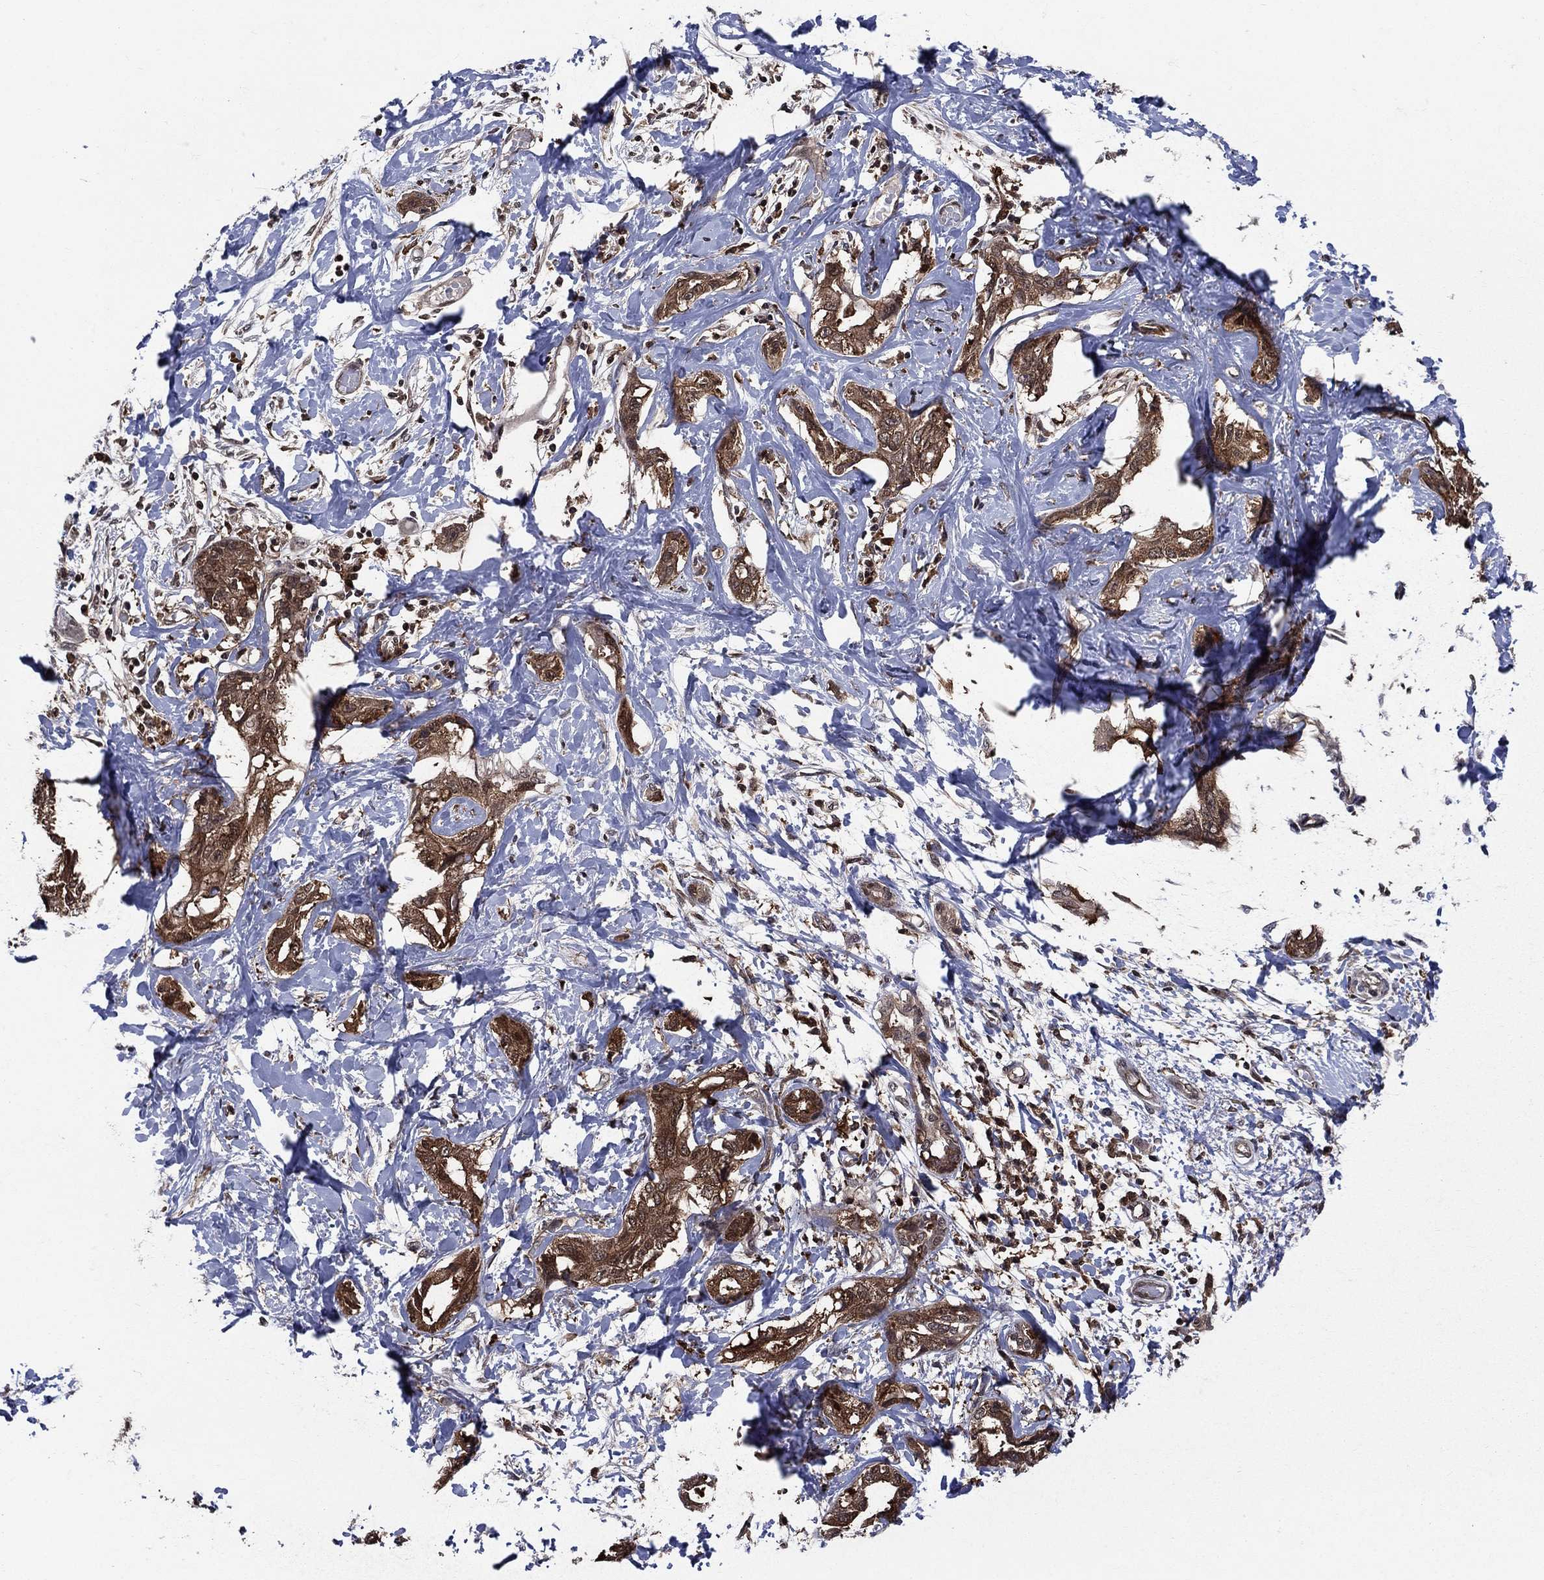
{"staining": {"intensity": "strong", "quantity": ">75%", "location": "cytoplasmic/membranous"}, "tissue": "liver cancer", "cell_type": "Tumor cells", "image_type": "cancer", "snomed": [{"axis": "morphology", "description": "Cholangiocarcinoma"}, {"axis": "topography", "description": "Liver"}], "caption": "The histopathology image exhibits a brown stain indicating the presence of a protein in the cytoplasmic/membranous of tumor cells in liver cancer.", "gene": "CACYBP", "patient": {"sex": "male", "age": 59}}